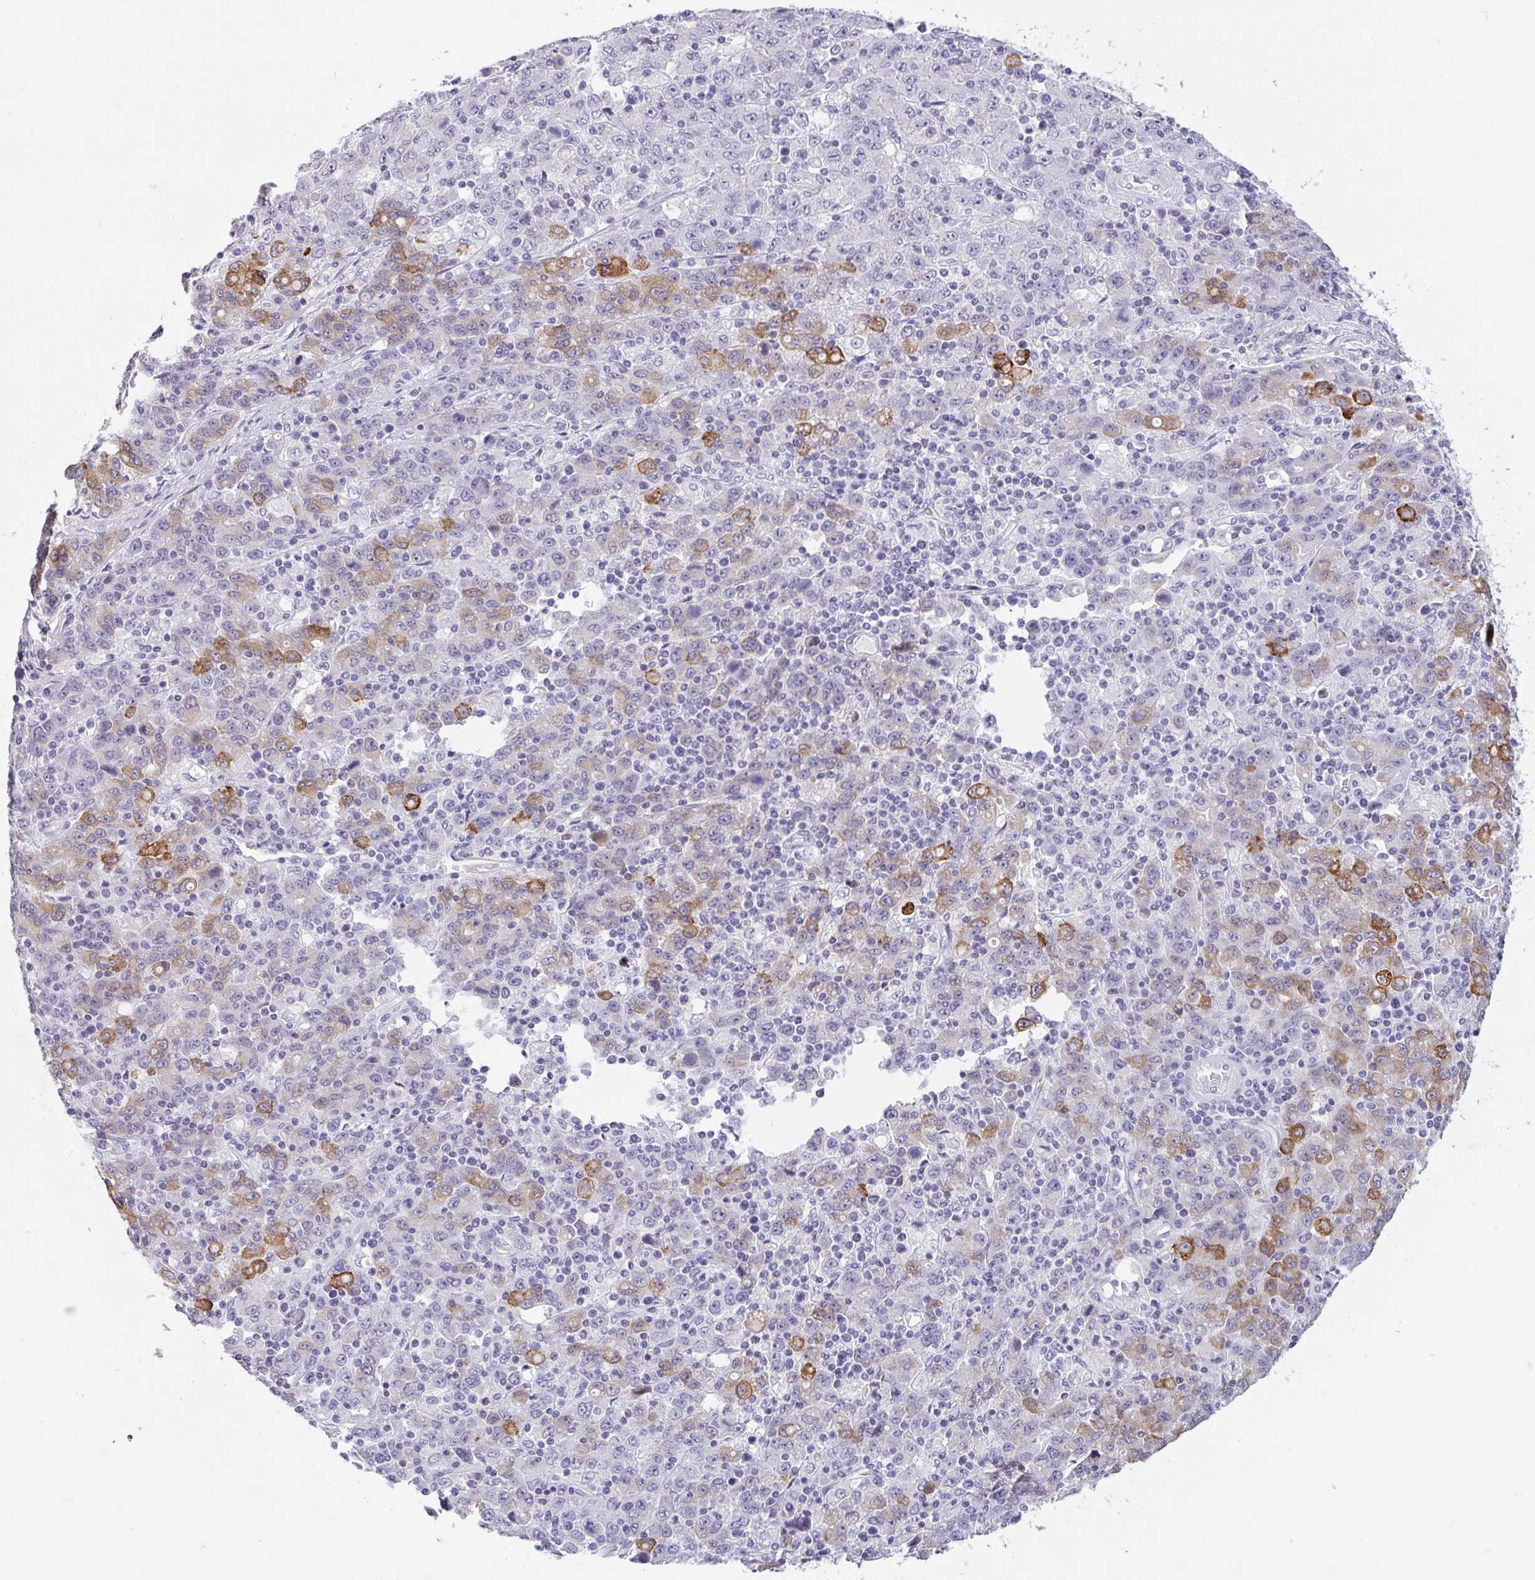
{"staining": {"intensity": "moderate", "quantity": "25%-75%", "location": "cytoplasmic/membranous"}, "tissue": "stomach cancer", "cell_type": "Tumor cells", "image_type": "cancer", "snomed": [{"axis": "morphology", "description": "Adenocarcinoma, NOS"}, {"axis": "topography", "description": "Stomach, upper"}], "caption": "Protein expression by immunohistochemistry shows moderate cytoplasmic/membranous positivity in about 25%-75% of tumor cells in stomach cancer (adenocarcinoma).", "gene": "CTSE", "patient": {"sex": "male", "age": 69}}